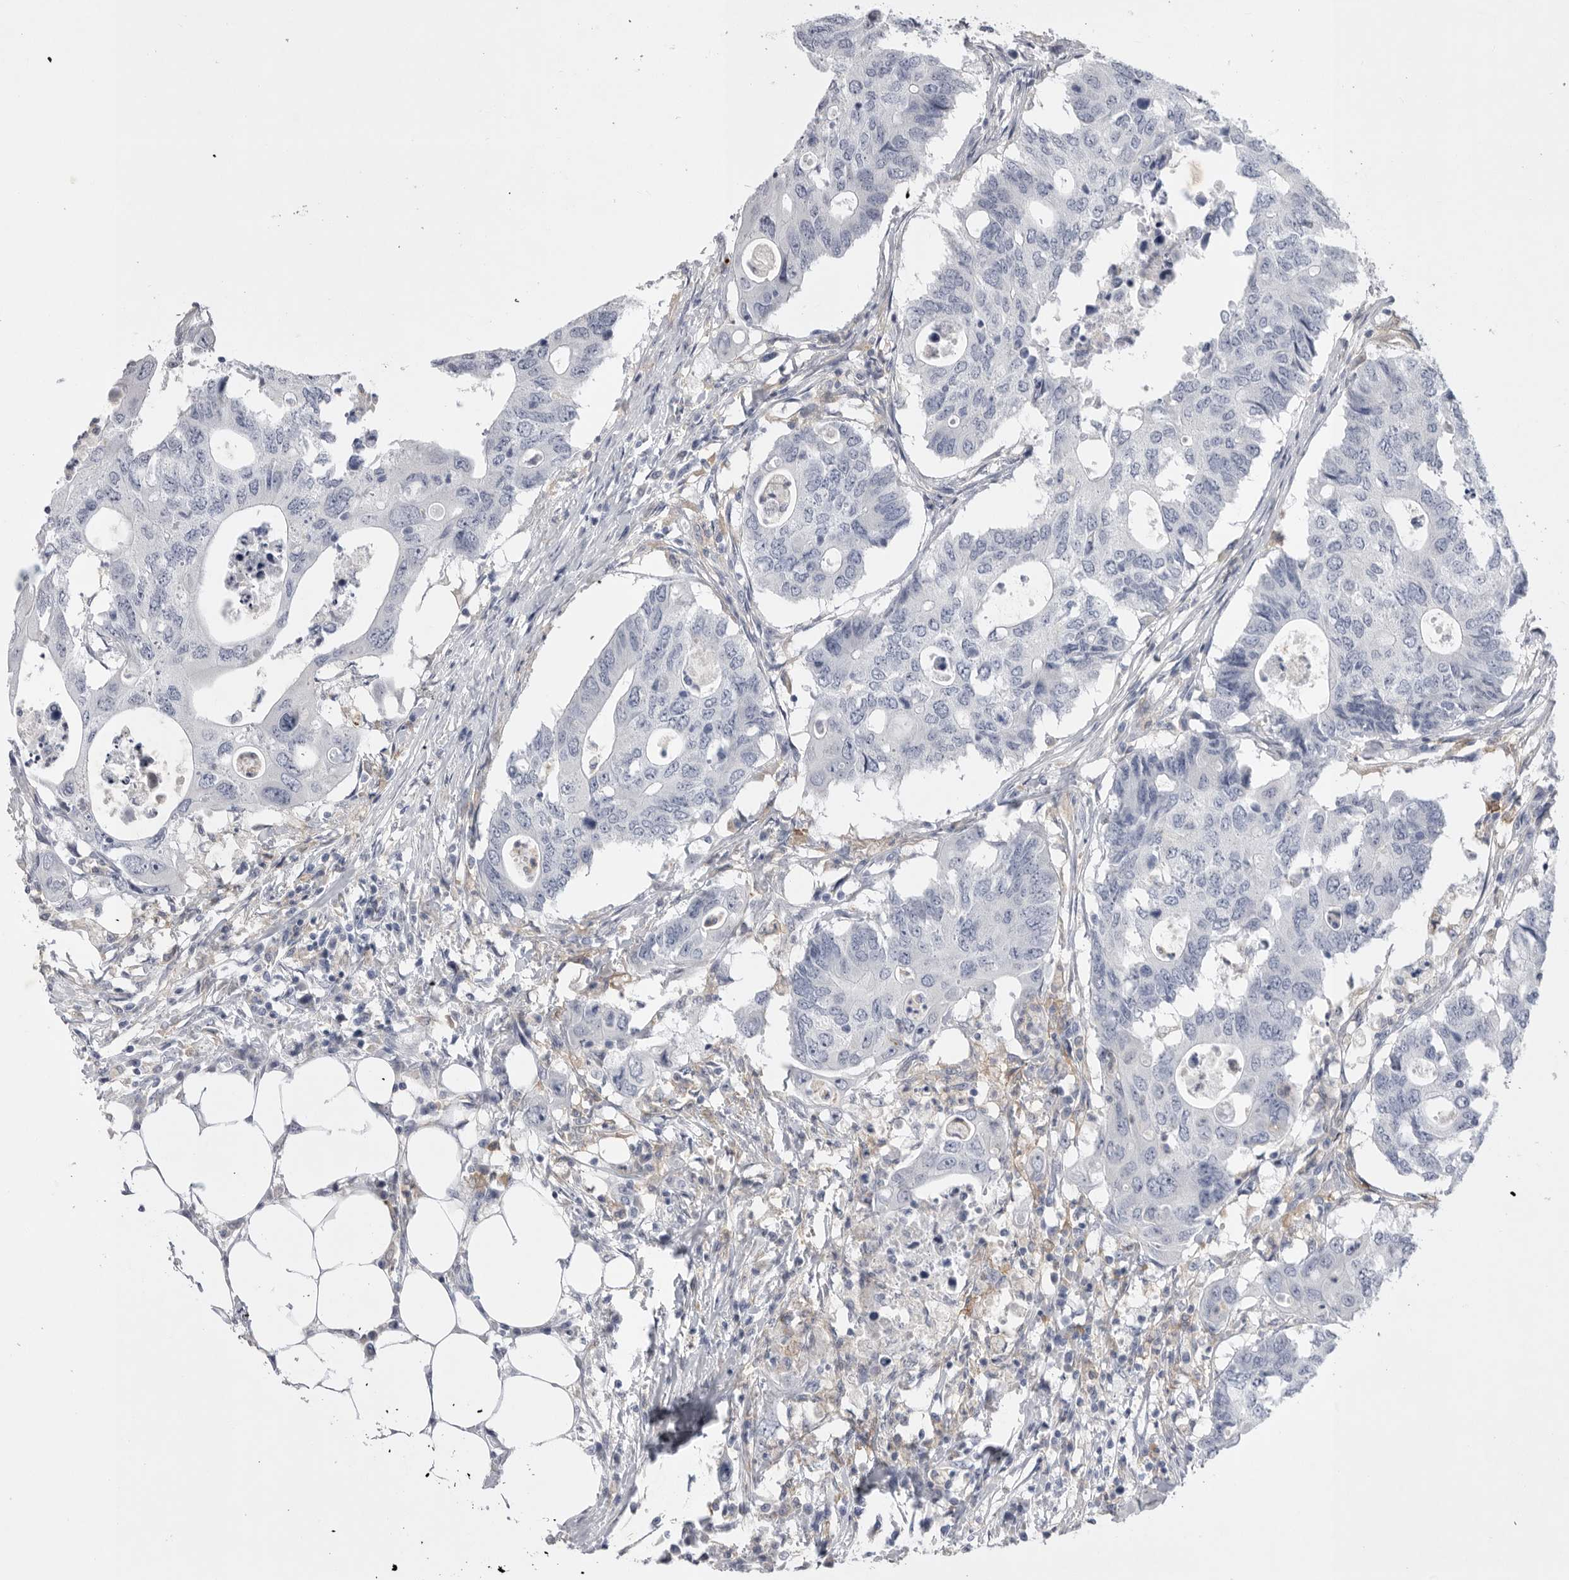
{"staining": {"intensity": "negative", "quantity": "none", "location": "none"}, "tissue": "colorectal cancer", "cell_type": "Tumor cells", "image_type": "cancer", "snomed": [{"axis": "morphology", "description": "Adenocarcinoma, NOS"}, {"axis": "topography", "description": "Colon"}], "caption": "This is an IHC histopathology image of human colorectal cancer (adenocarcinoma). There is no expression in tumor cells.", "gene": "SIGLEC10", "patient": {"sex": "male", "age": 71}}